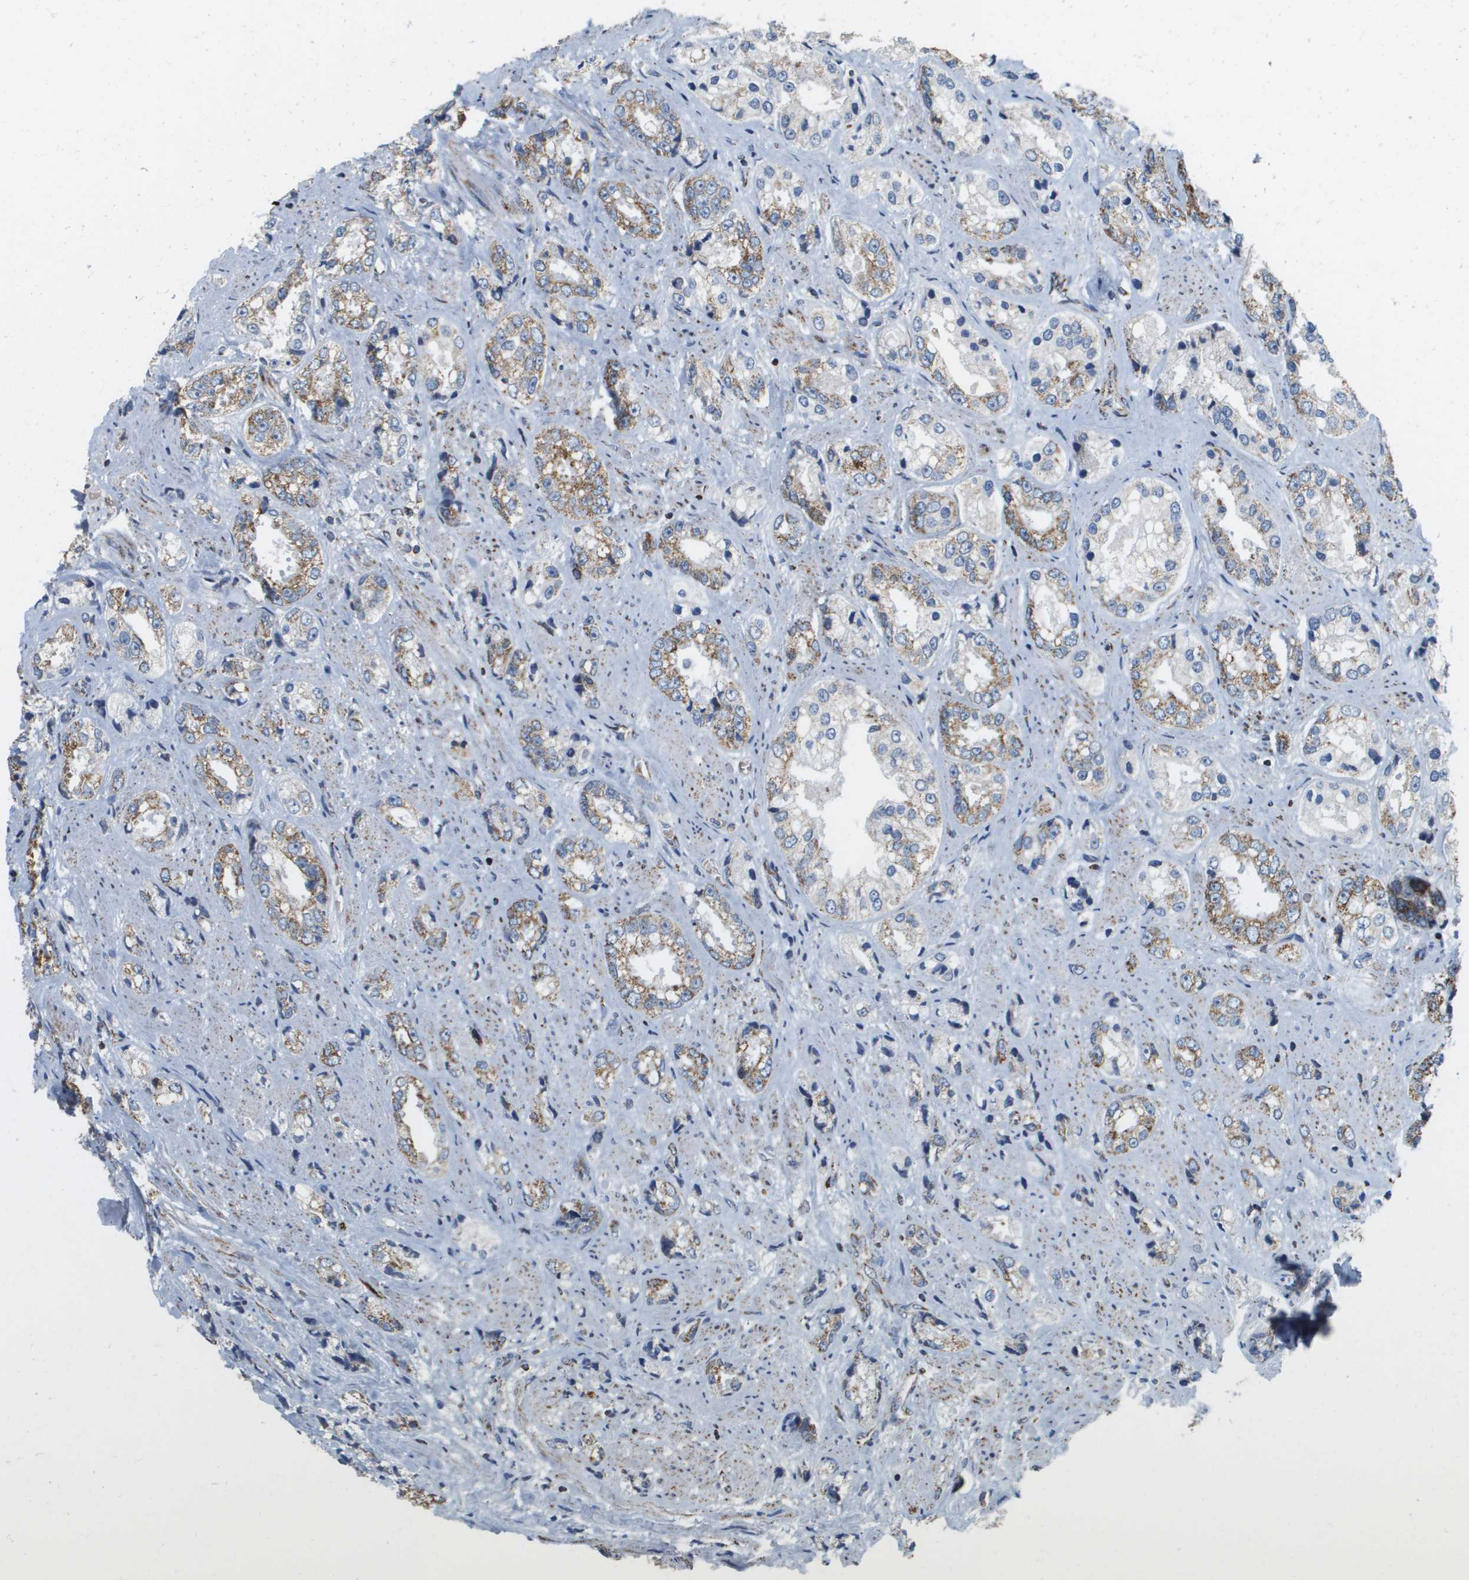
{"staining": {"intensity": "moderate", "quantity": ">75%", "location": "cytoplasmic/membranous"}, "tissue": "prostate cancer", "cell_type": "Tumor cells", "image_type": "cancer", "snomed": [{"axis": "morphology", "description": "Adenocarcinoma, High grade"}, {"axis": "topography", "description": "Prostate"}], "caption": "Moderate cytoplasmic/membranous expression for a protein is appreciated in about >75% of tumor cells of high-grade adenocarcinoma (prostate) using immunohistochemistry (IHC).", "gene": "ATP5F1B", "patient": {"sex": "male", "age": 61}}